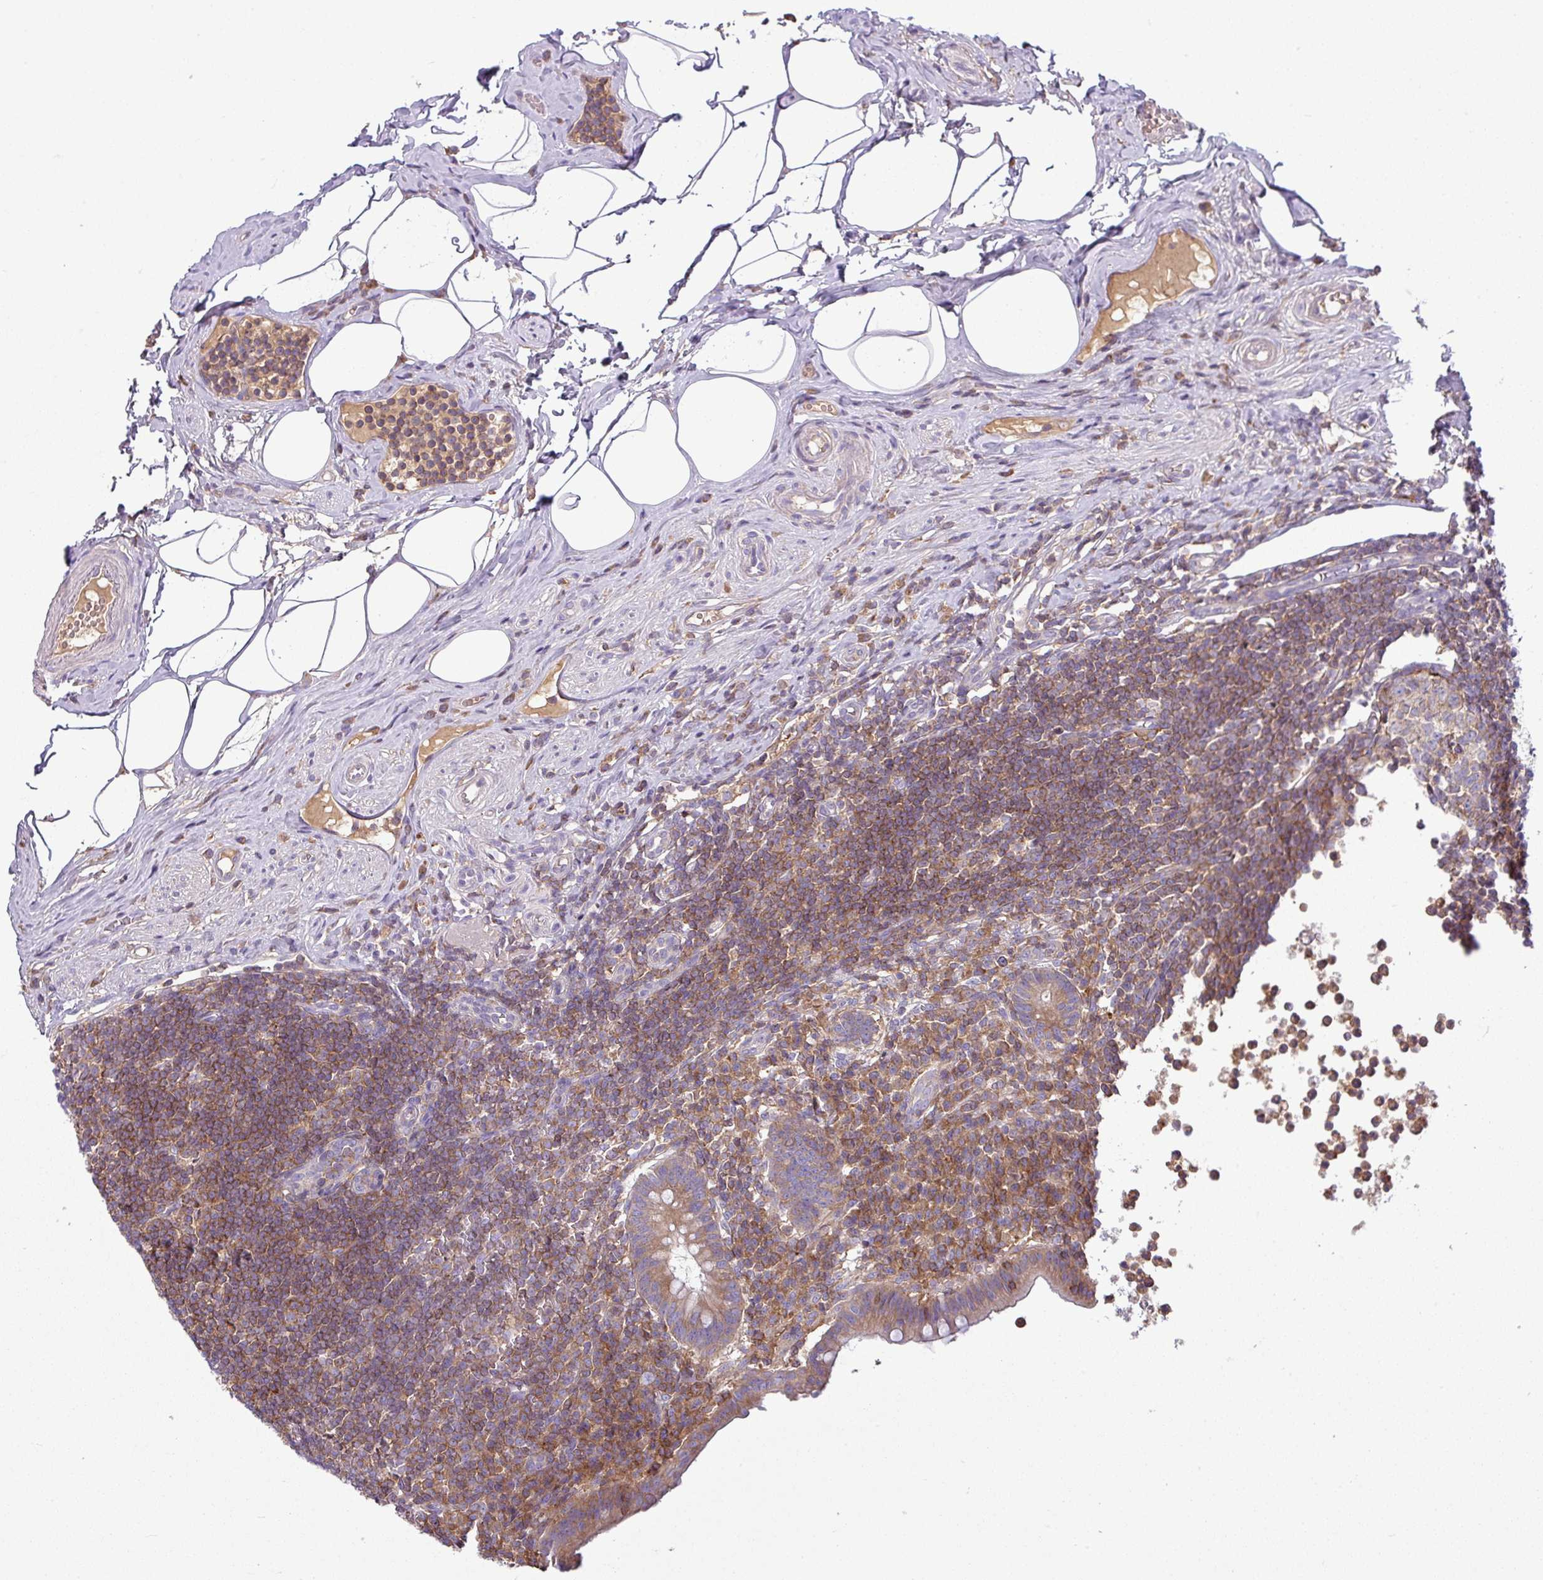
{"staining": {"intensity": "moderate", "quantity": ">75%", "location": "cytoplasmic/membranous"}, "tissue": "appendix", "cell_type": "Glandular cells", "image_type": "normal", "snomed": [{"axis": "morphology", "description": "Normal tissue, NOS"}, {"axis": "topography", "description": "Appendix"}], "caption": "Immunohistochemistry of unremarkable human appendix shows medium levels of moderate cytoplasmic/membranous expression in approximately >75% of glandular cells. The protein of interest is shown in brown color, while the nuclei are stained blue.", "gene": "LRRC74B", "patient": {"sex": "female", "age": 56}}